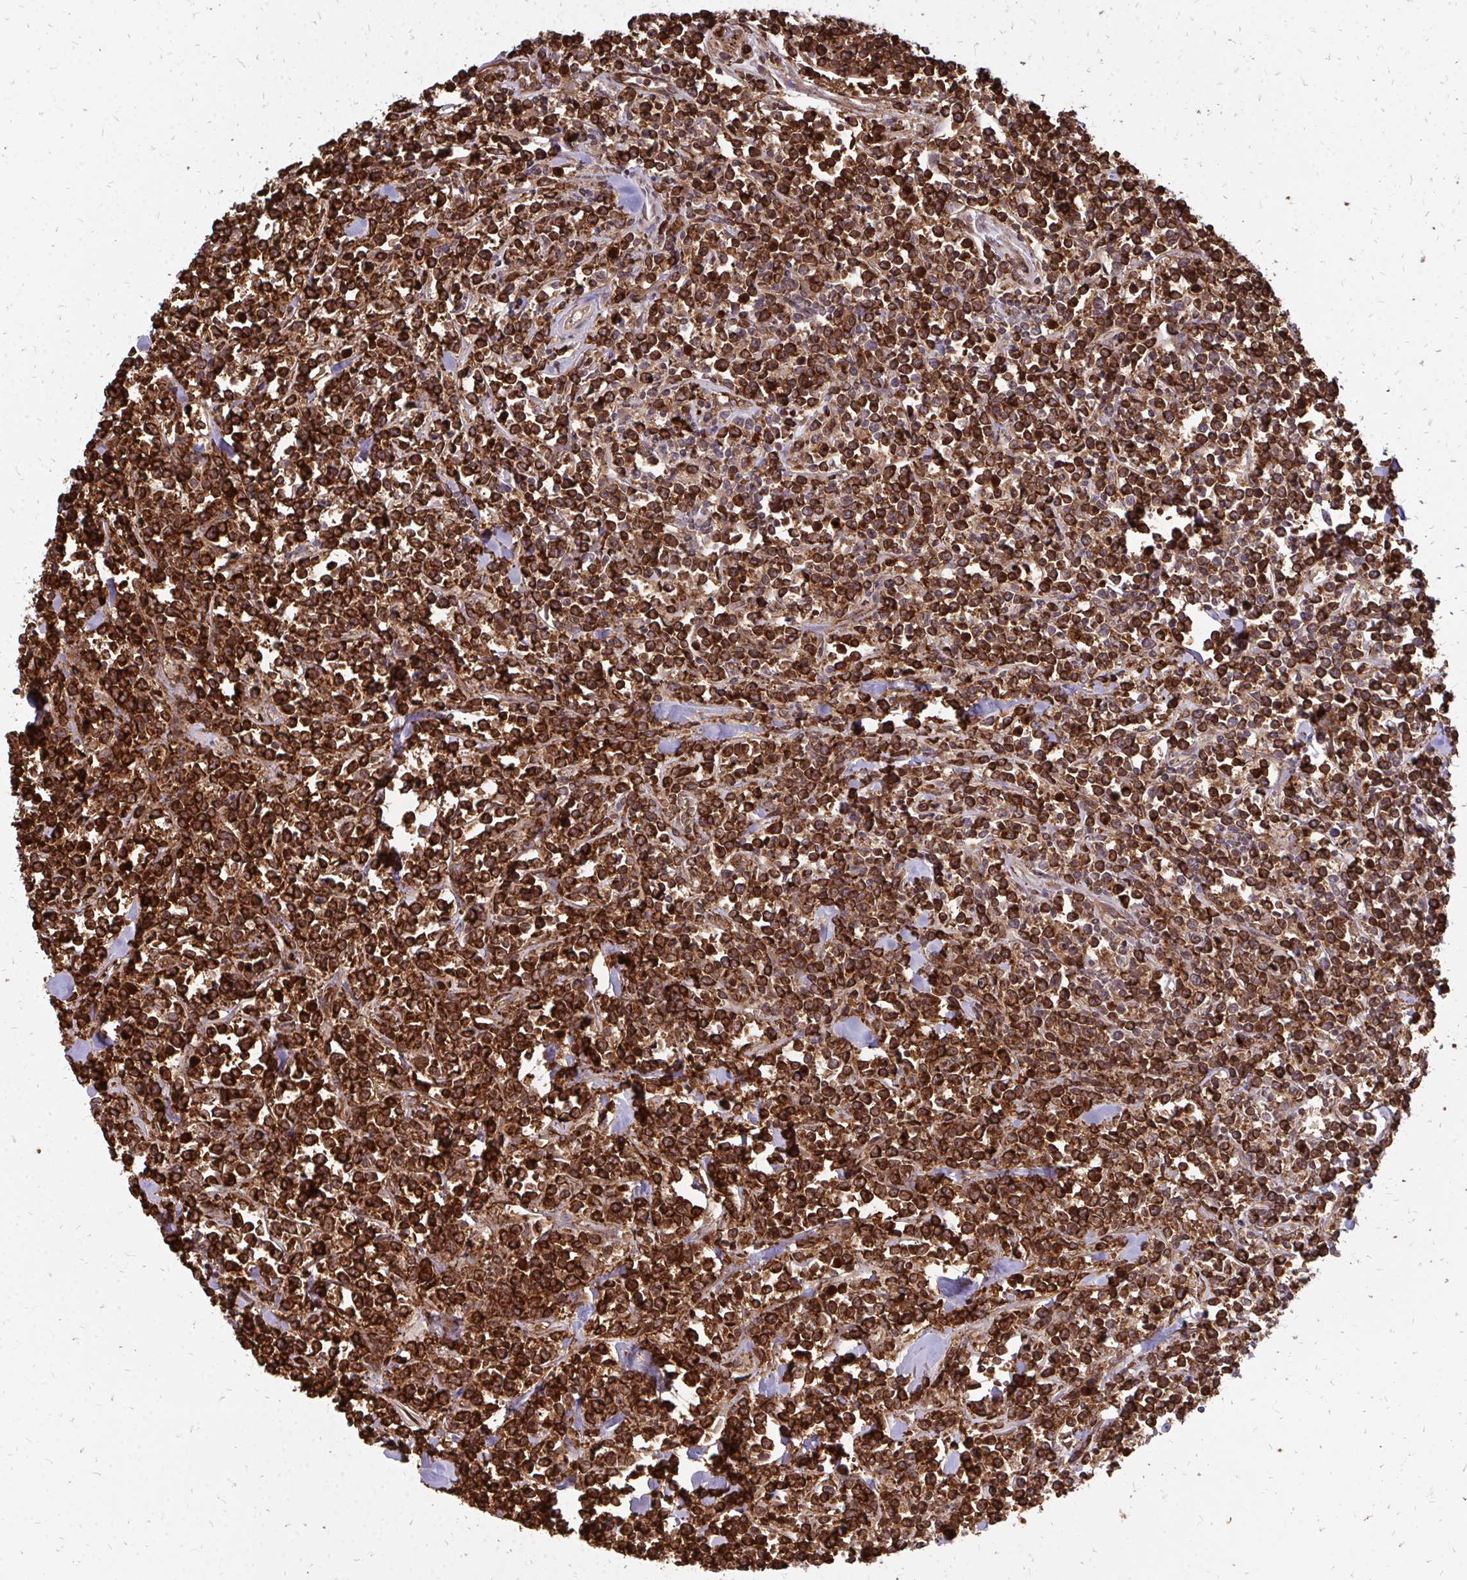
{"staining": {"intensity": "strong", "quantity": ">75%", "location": "cytoplasmic/membranous"}, "tissue": "lymphoma", "cell_type": "Tumor cells", "image_type": "cancer", "snomed": [{"axis": "morphology", "description": "Malignant lymphoma, non-Hodgkin's type, High grade"}, {"axis": "topography", "description": "Small intestine"}, {"axis": "topography", "description": "Colon"}], "caption": "High-grade malignant lymphoma, non-Hodgkin's type was stained to show a protein in brown. There is high levels of strong cytoplasmic/membranous staining in about >75% of tumor cells.", "gene": "MARCKSL1", "patient": {"sex": "male", "age": 8}}